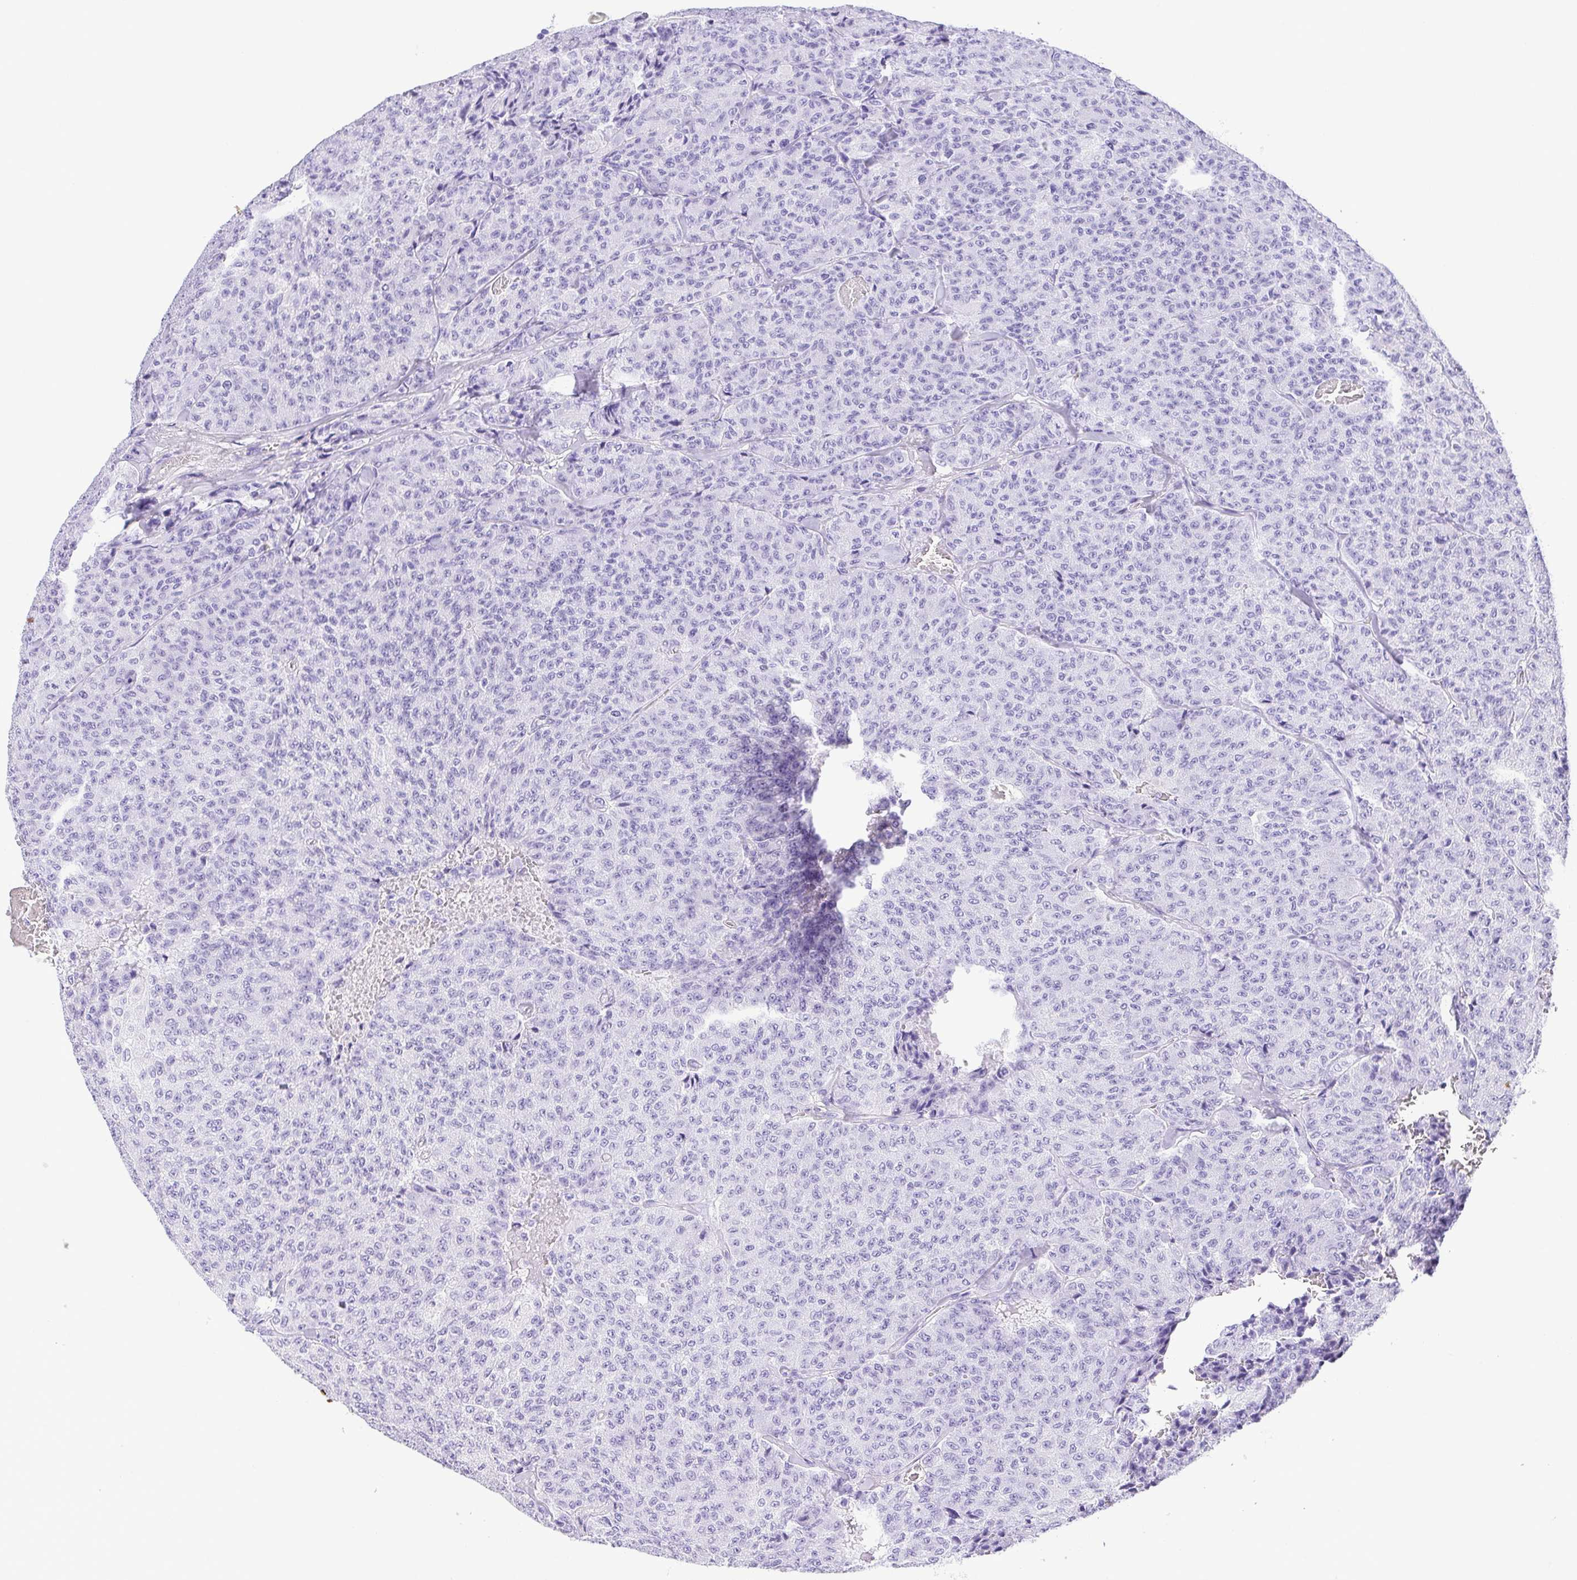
{"staining": {"intensity": "negative", "quantity": "none", "location": "none"}, "tissue": "carcinoid", "cell_type": "Tumor cells", "image_type": "cancer", "snomed": [{"axis": "morphology", "description": "Carcinoid, malignant, NOS"}, {"axis": "topography", "description": "Lung"}], "caption": "Tumor cells are negative for brown protein staining in carcinoid. (DAB (3,3'-diaminobenzidine) IHC with hematoxylin counter stain).", "gene": "CDSN", "patient": {"sex": "male", "age": 71}}